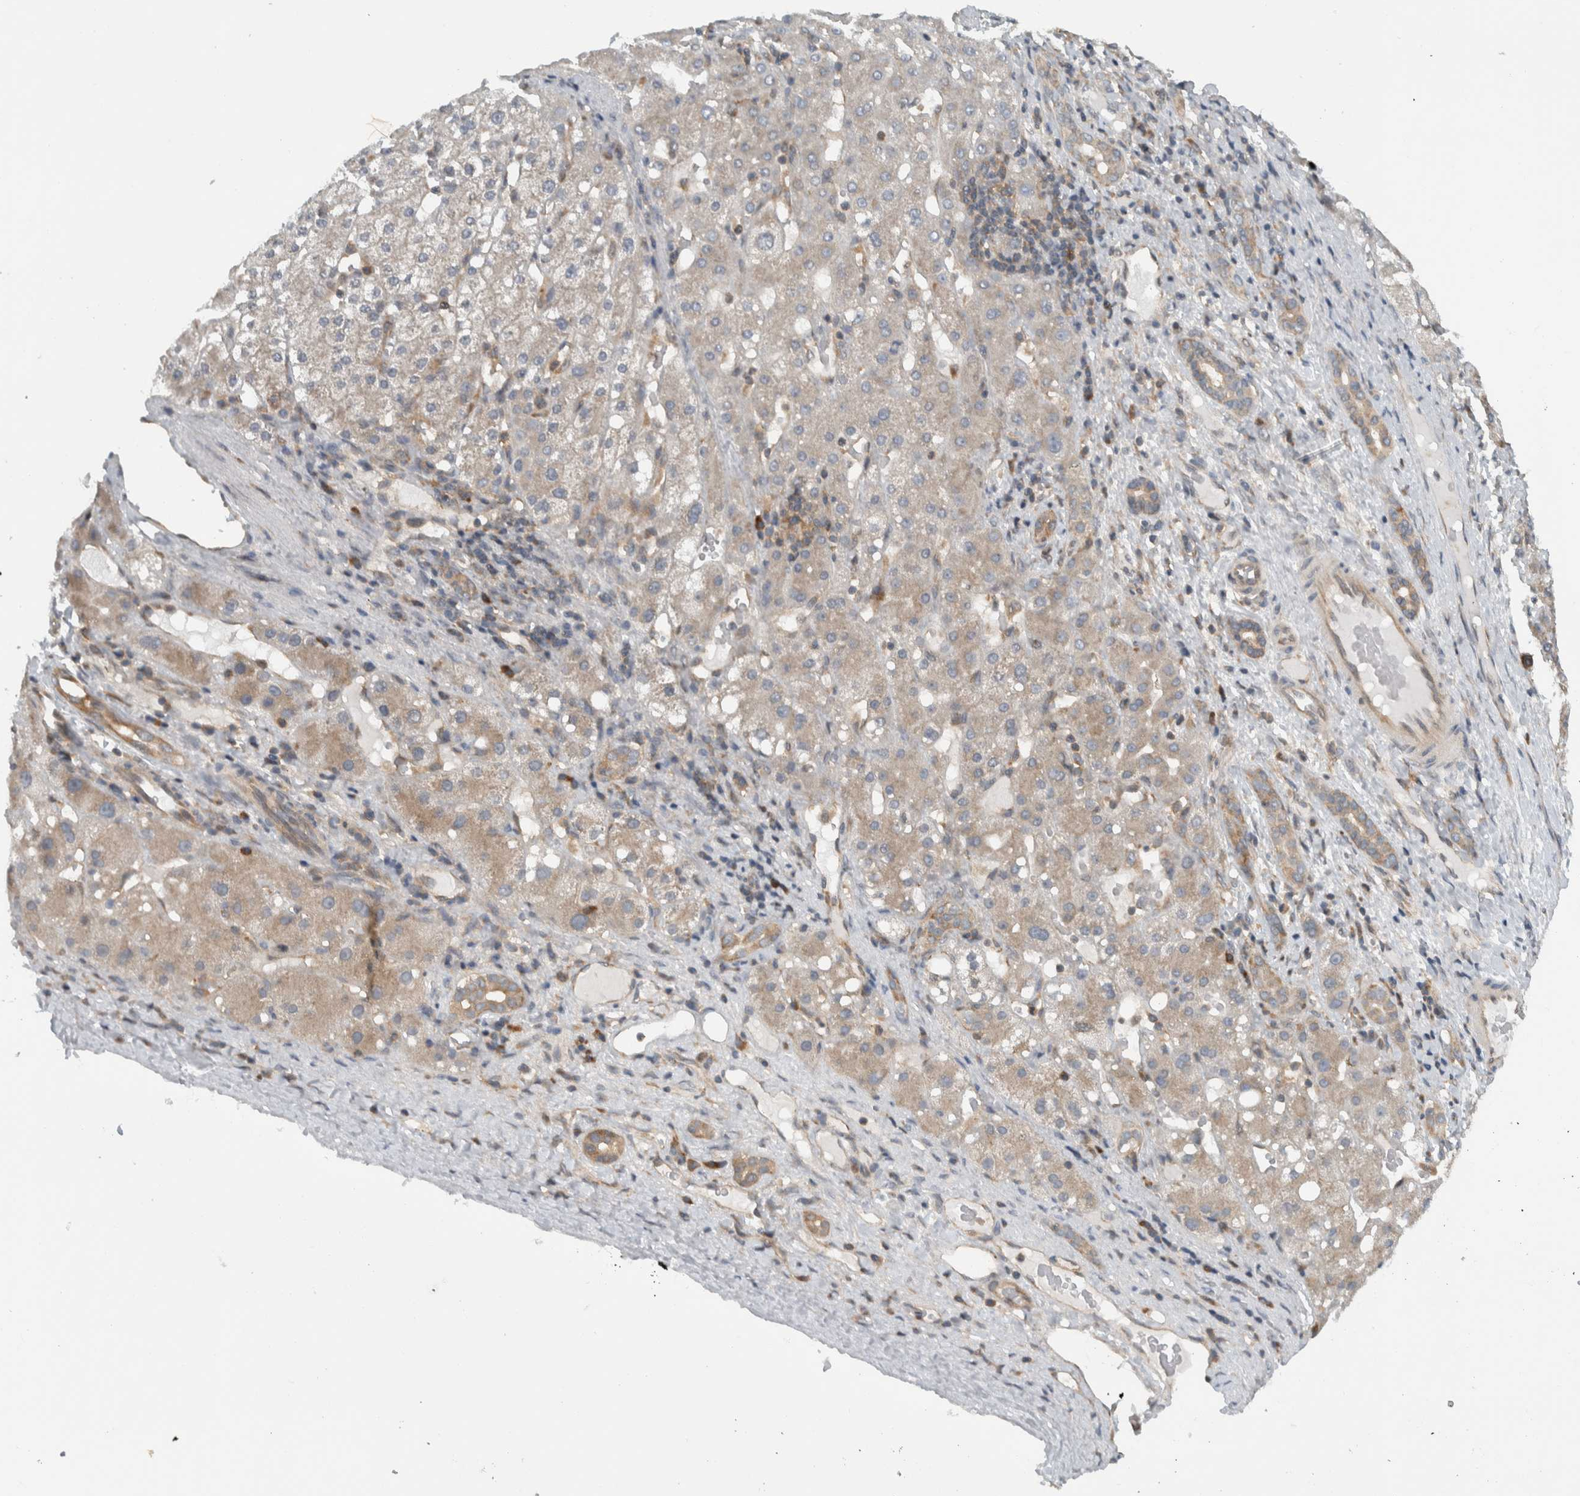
{"staining": {"intensity": "weak", "quantity": ">75%", "location": "cytoplasmic/membranous"}, "tissue": "liver cancer", "cell_type": "Tumor cells", "image_type": "cancer", "snomed": [{"axis": "morphology", "description": "Carcinoma, Hepatocellular, NOS"}, {"axis": "topography", "description": "Liver"}], "caption": "High-power microscopy captured an immunohistochemistry (IHC) histopathology image of liver cancer (hepatocellular carcinoma), revealing weak cytoplasmic/membranous staining in approximately >75% of tumor cells.", "gene": "CCDC43", "patient": {"sex": "male", "age": 67}}